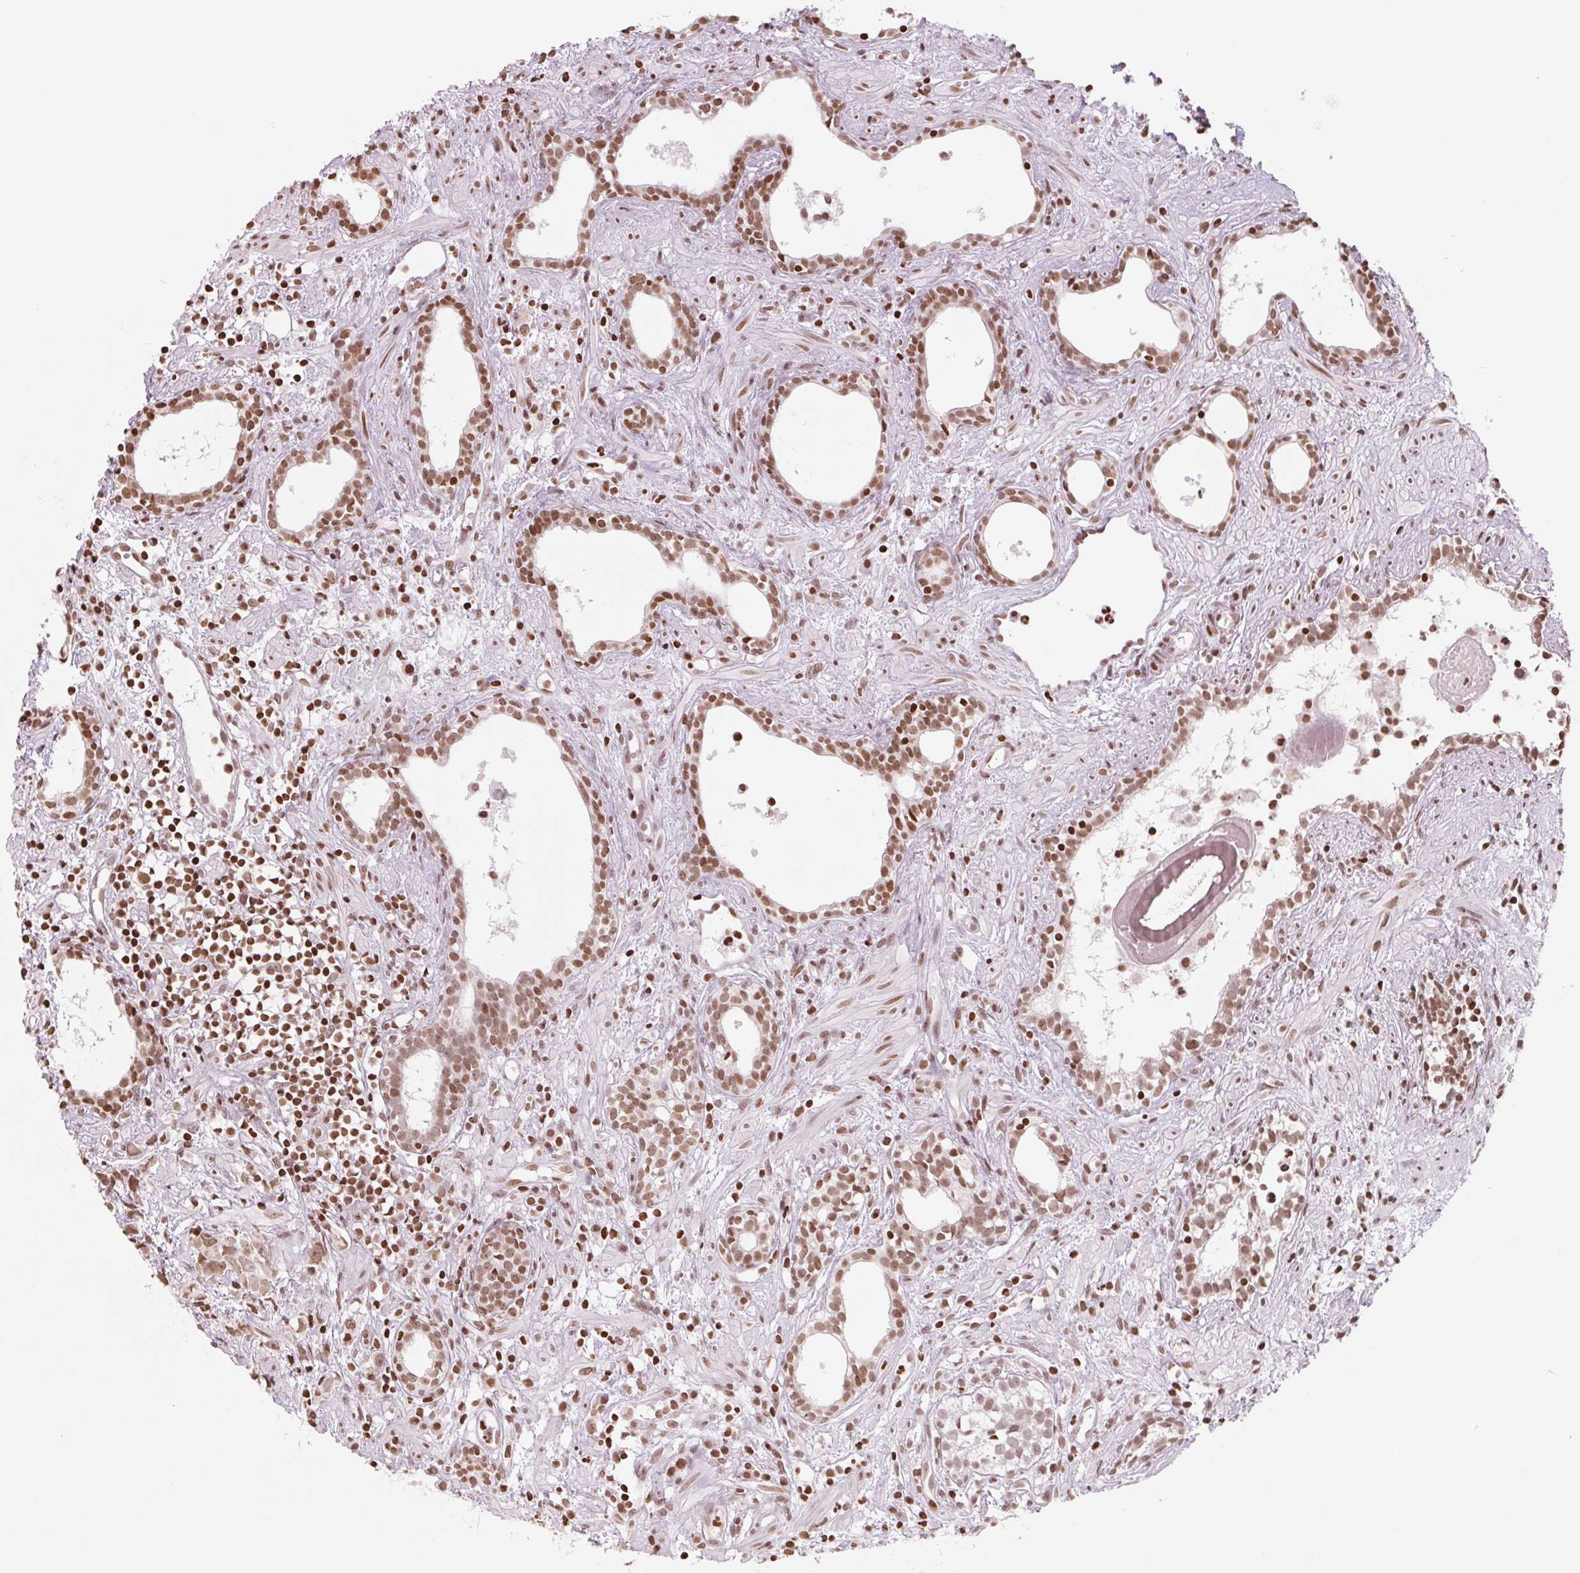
{"staining": {"intensity": "moderate", "quantity": ">75%", "location": "nuclear"}, "tissue": "prostate cancer", "cell_type": "Tumor cells", "image_type": "cancer", "snomed": [{"axis": "morphology", "description": "Adenocarcinoma, High grade"}, {"axis": "topography", "description": "Prostate"}], "caption": "A high-resolution photomicrograph shows immunohistochemistry staining of prostate cancer, which shows moderate nuclear expression in approximately >75% of tumor cells. Immunohistochemistry (ihc) stains the protein in brown and the nuclei are stained blue.", "gene": "SMIM12", "patient": {"sex": "male", "age": 83}}